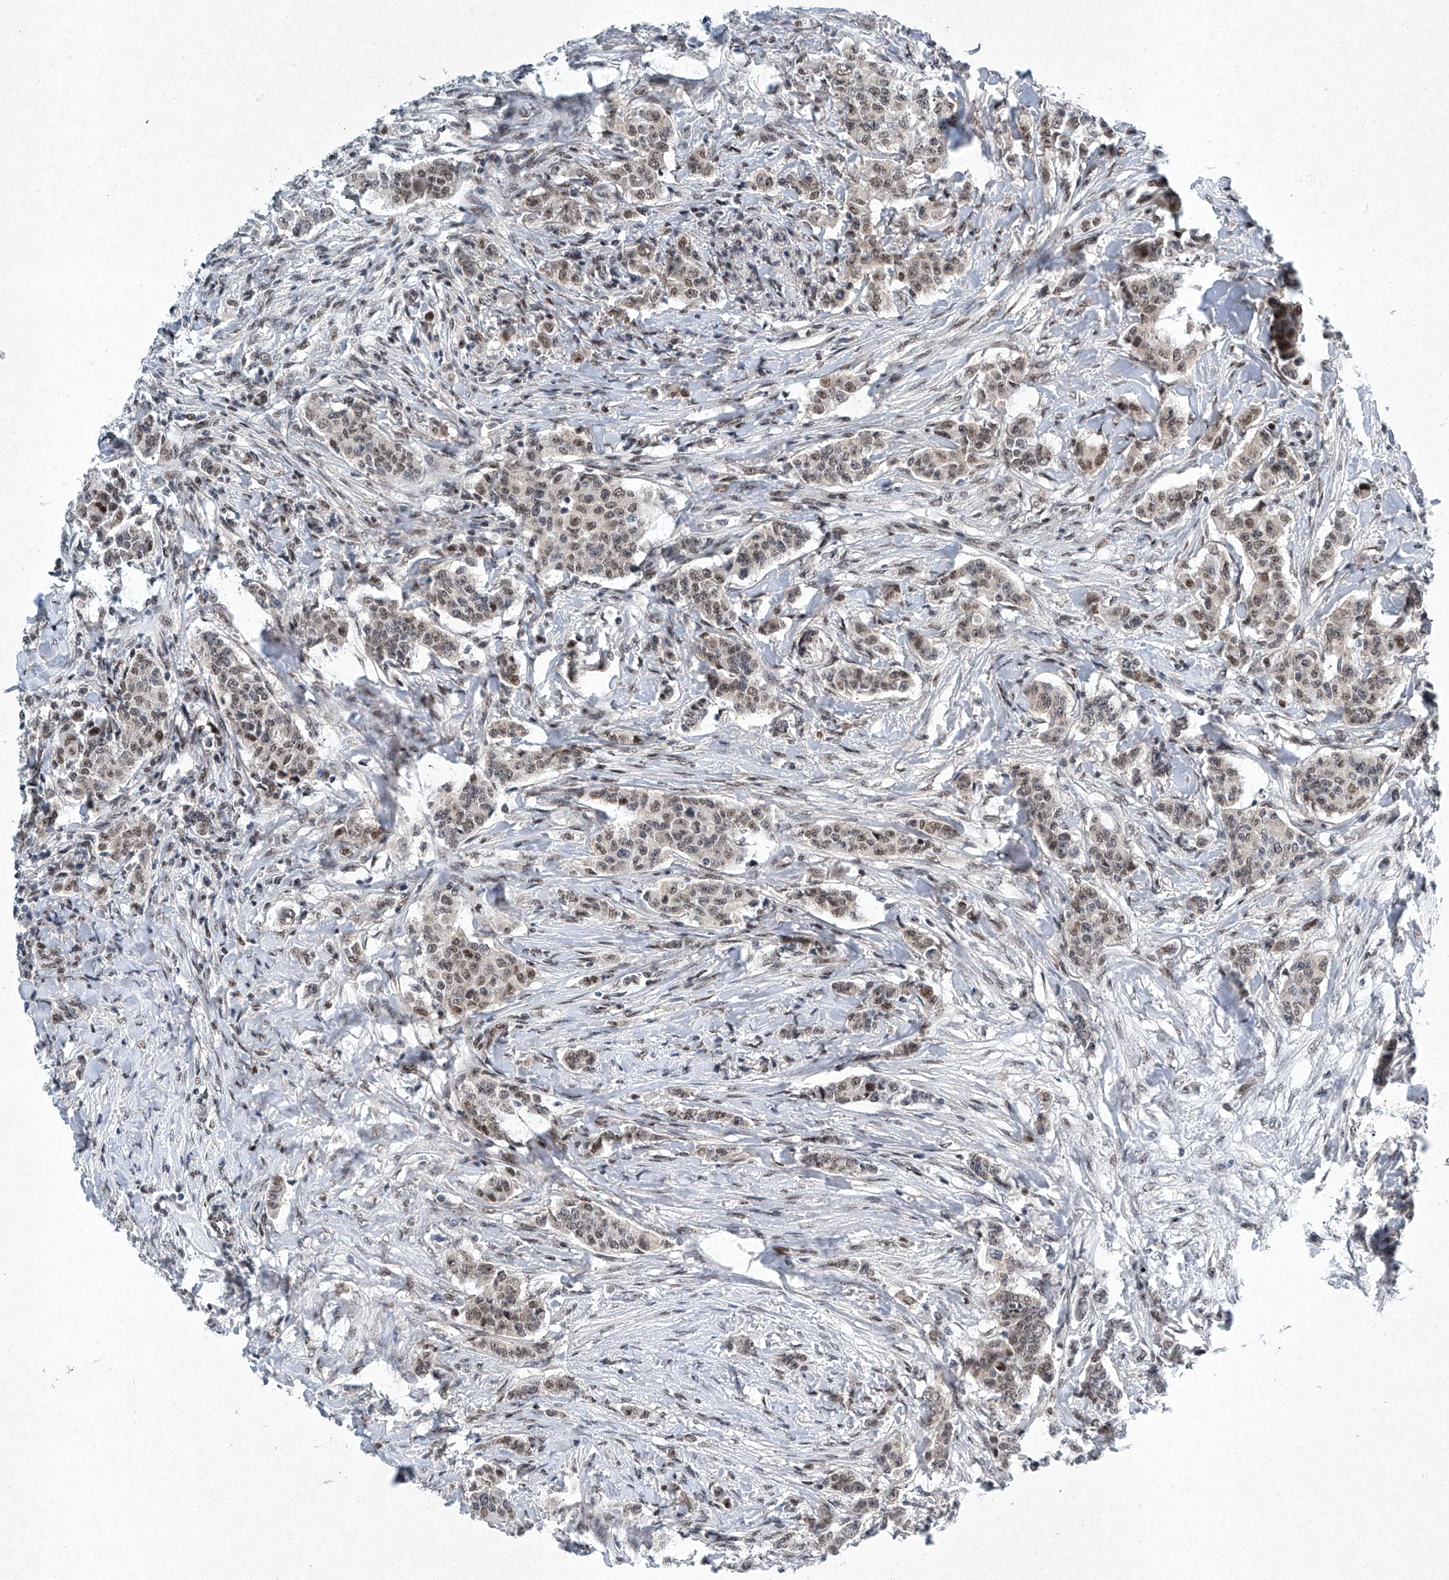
{"staining": {"intensity": "moderate", "quantity": "25%-75%", "location": "nuclear"}, "tissue": "breast cancer", "cell_type": "Tumor cells", "image_type": "cancer", "snomed": [{"axis": "morphology", "description": "Duct carcinoma"}, {"axis": "topography", "description": "Breast"}], "caption": "Brown immunohistochemical staining in human breast intraductal carcinoma shows moderate nuclear positivity in about 25%-75% of tumor cells.", "gene": "TFDP1", "patient": {"sex": "female", "age": 40}}